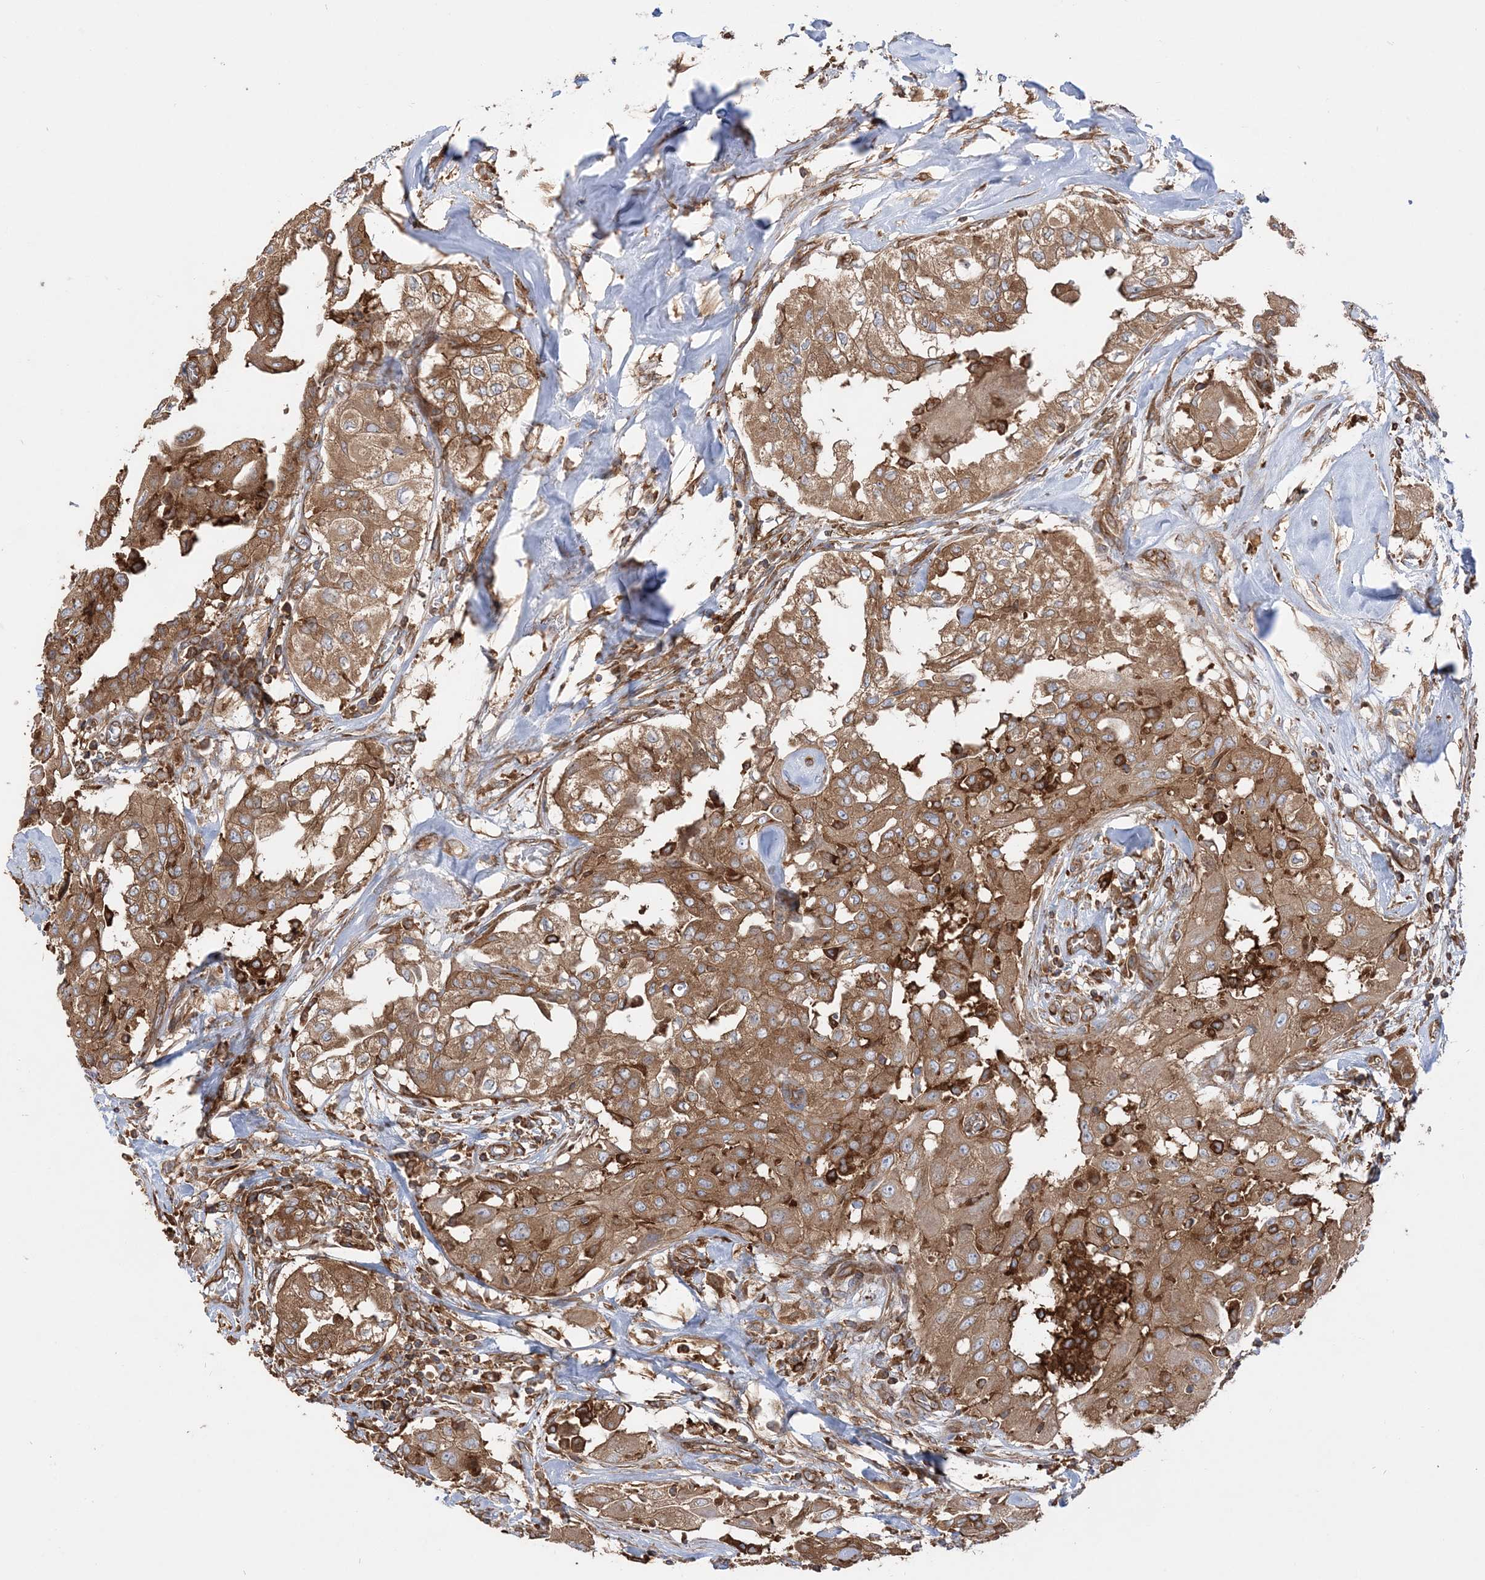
{"staining": {"intensity": "moderate", "quantity": ">75%", "location": "cytoplasmic/membranous"}, "tissue": "thyroid cancer", "cell_type": "Tumor cells", "image_type": "cancer", "snomed": [{"axis": "morphology", "description": "Papillary adenocarcinoma, NOS"}, {"axis": "topography", "description": "Thyroid gland"}], "caption": "Immunohistochemical staining of thyroid papillary adenocarcinoma displays medium levels of moderate cytoplasmic/membranous protein positivity in about >75% of tumor cells.", "gene": "TBC1D5", "patient": {"sex": "female", "age": 59}}